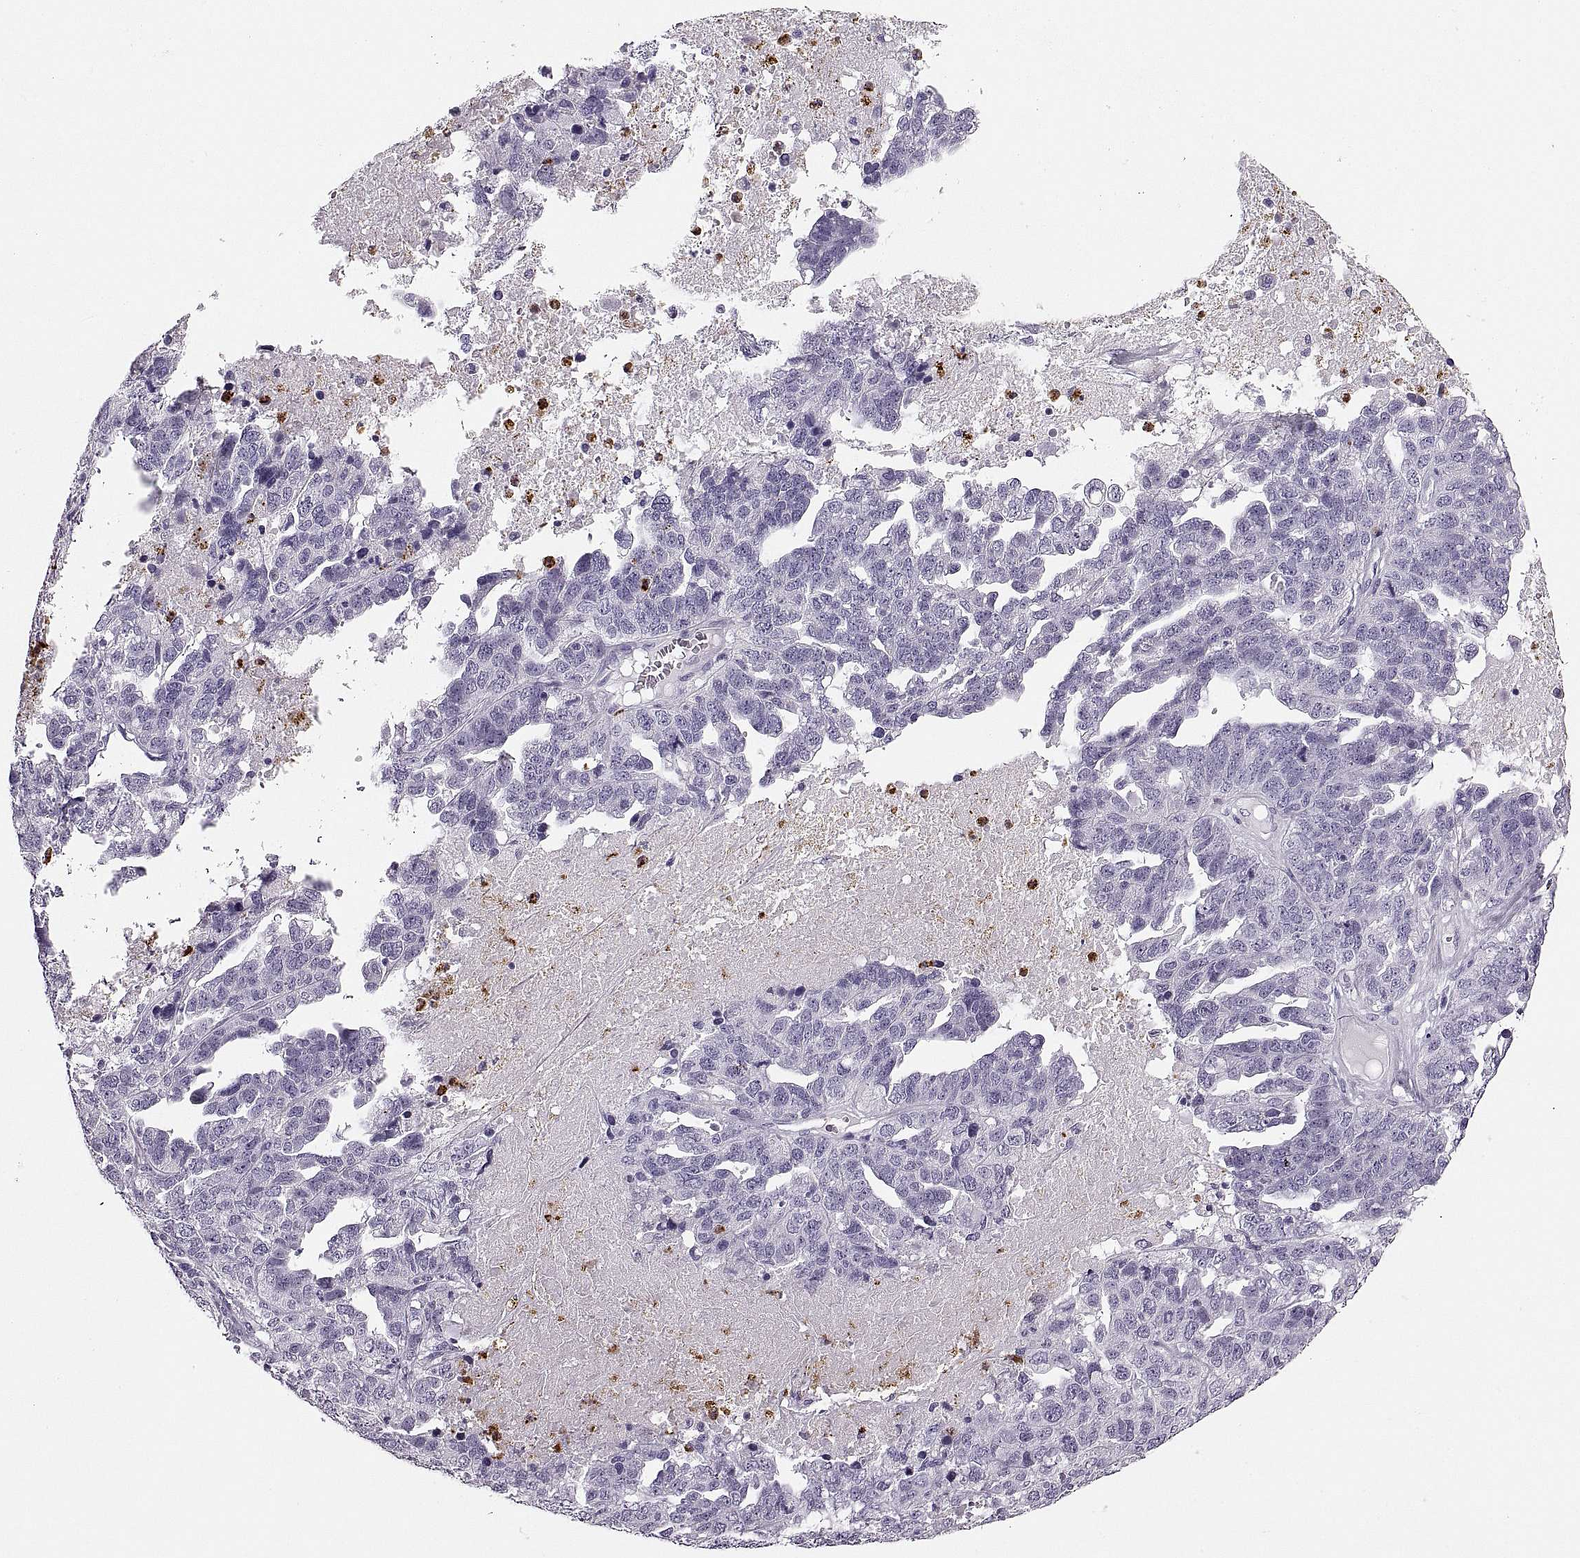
{"staining": {"intensity": "negative", "quantity": "none", "location": "none"}, "tissue": "ovarian cancer", "cell_type": "Tumor cells", "image_type": "cancer", "snomed": [{"axis": "morphology", "description": "Cystadenocarcinoma, serous, NOS"}, {"axis": "topography", "description": "Ovary"}], "caption": "Protein analysis of serous cystadenocarcinoma (ovarian) displays no significant expression in tumor cells.", "gene": "MILR1", "patient": {"sex": "female", "age": 71}}